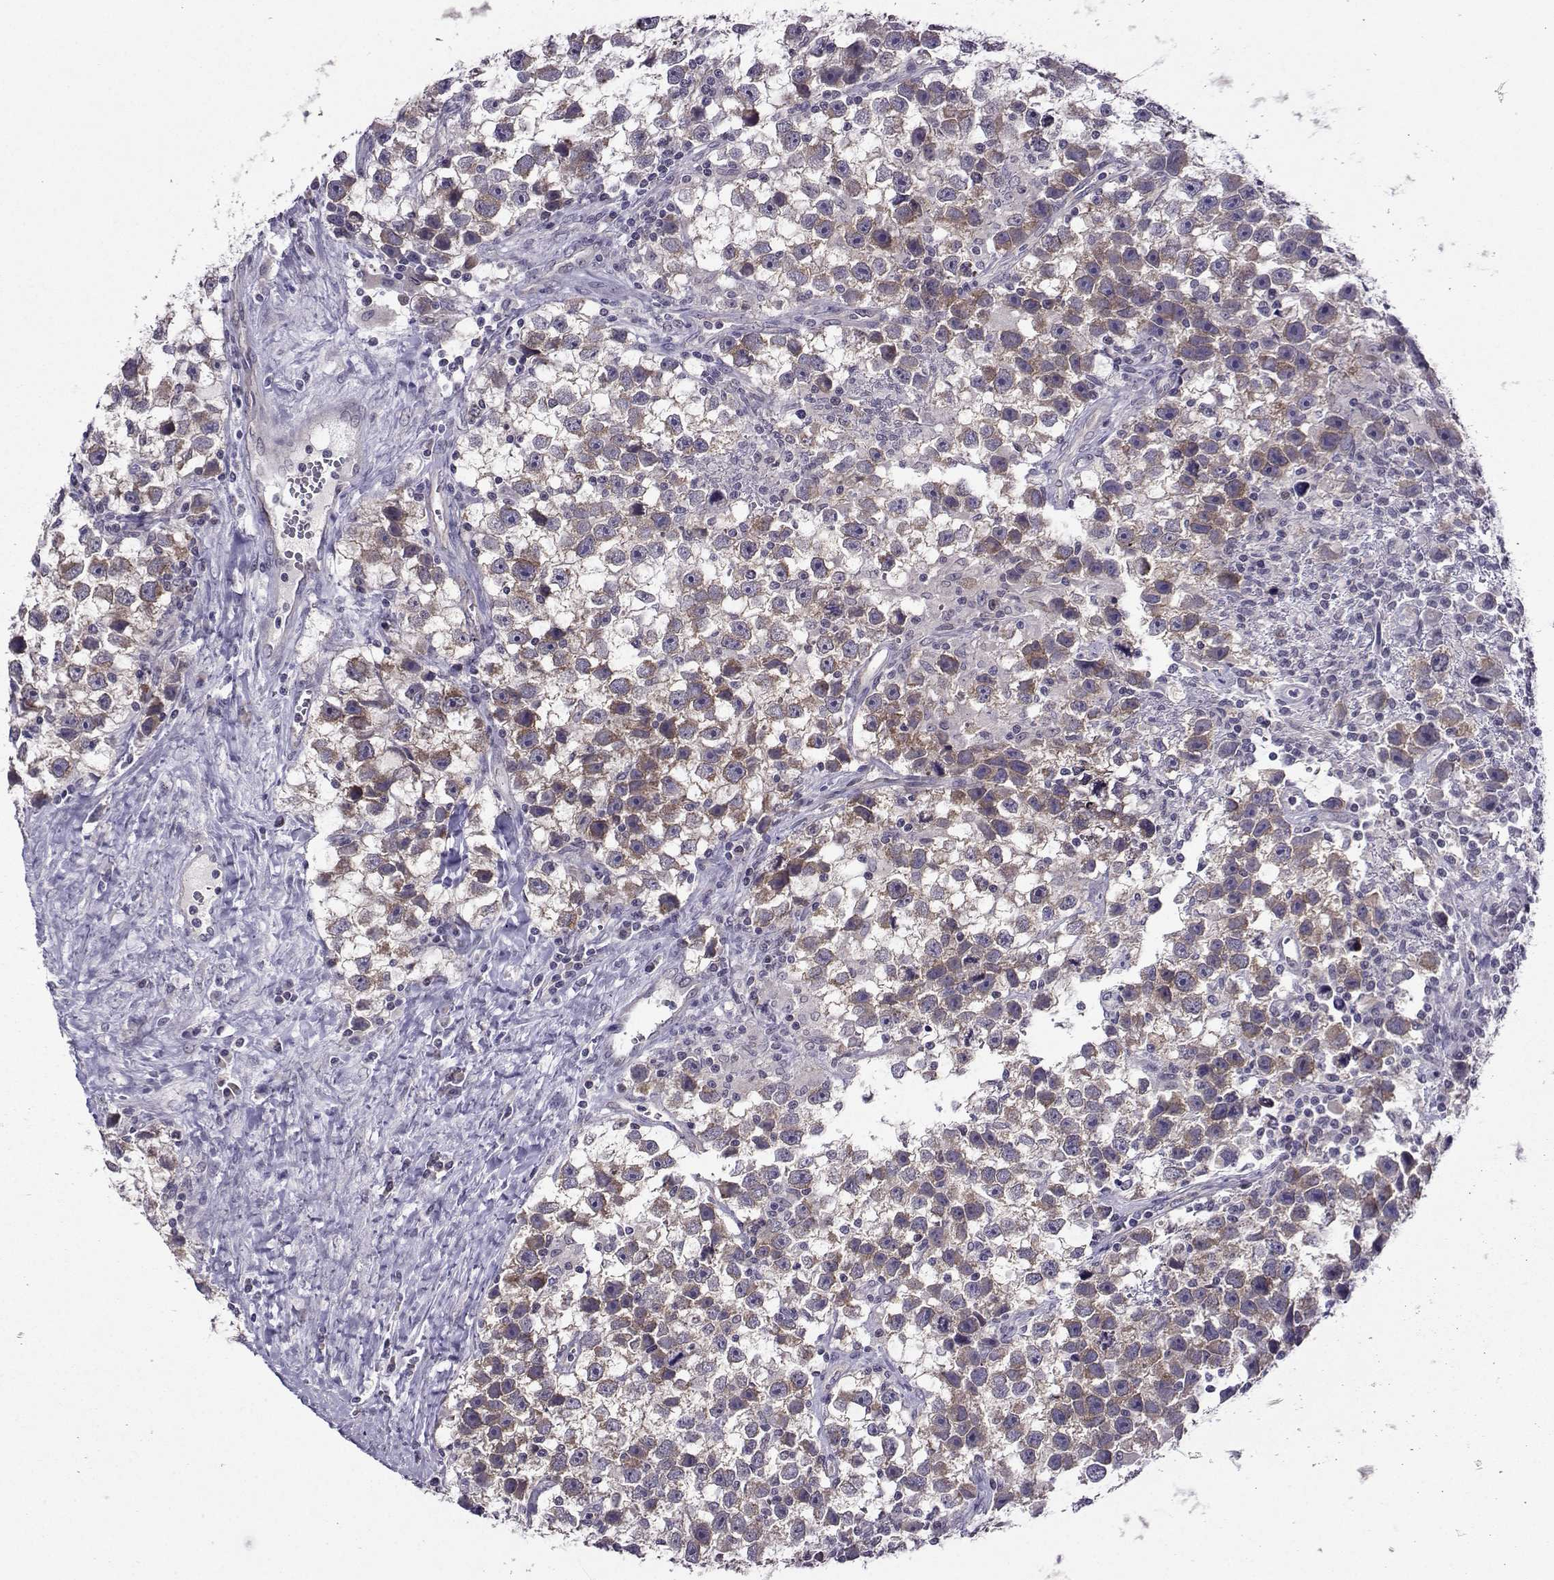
{"staining": {"intensity": "moderate", "quantity": ">75%", "location": "cytoplasmic/membranous"}, "tissue": "testis cancer", "cell_type": "Tumor cells", "image_type": "cancer", "snomed": [{"axis": "morphology", "description": "Seminoma, NOS"}, {"axis": "topography", "description": "Testis"}], "caption": "An IHC histopathology image of neoplastic tissue is shown. Protein staining in brown shows moderate cytoplasmic/membranous positivity in seminoma (testis) within tumor cells.", "gene": "DDX20", "patient": {"sex": "male", "age": 43}}